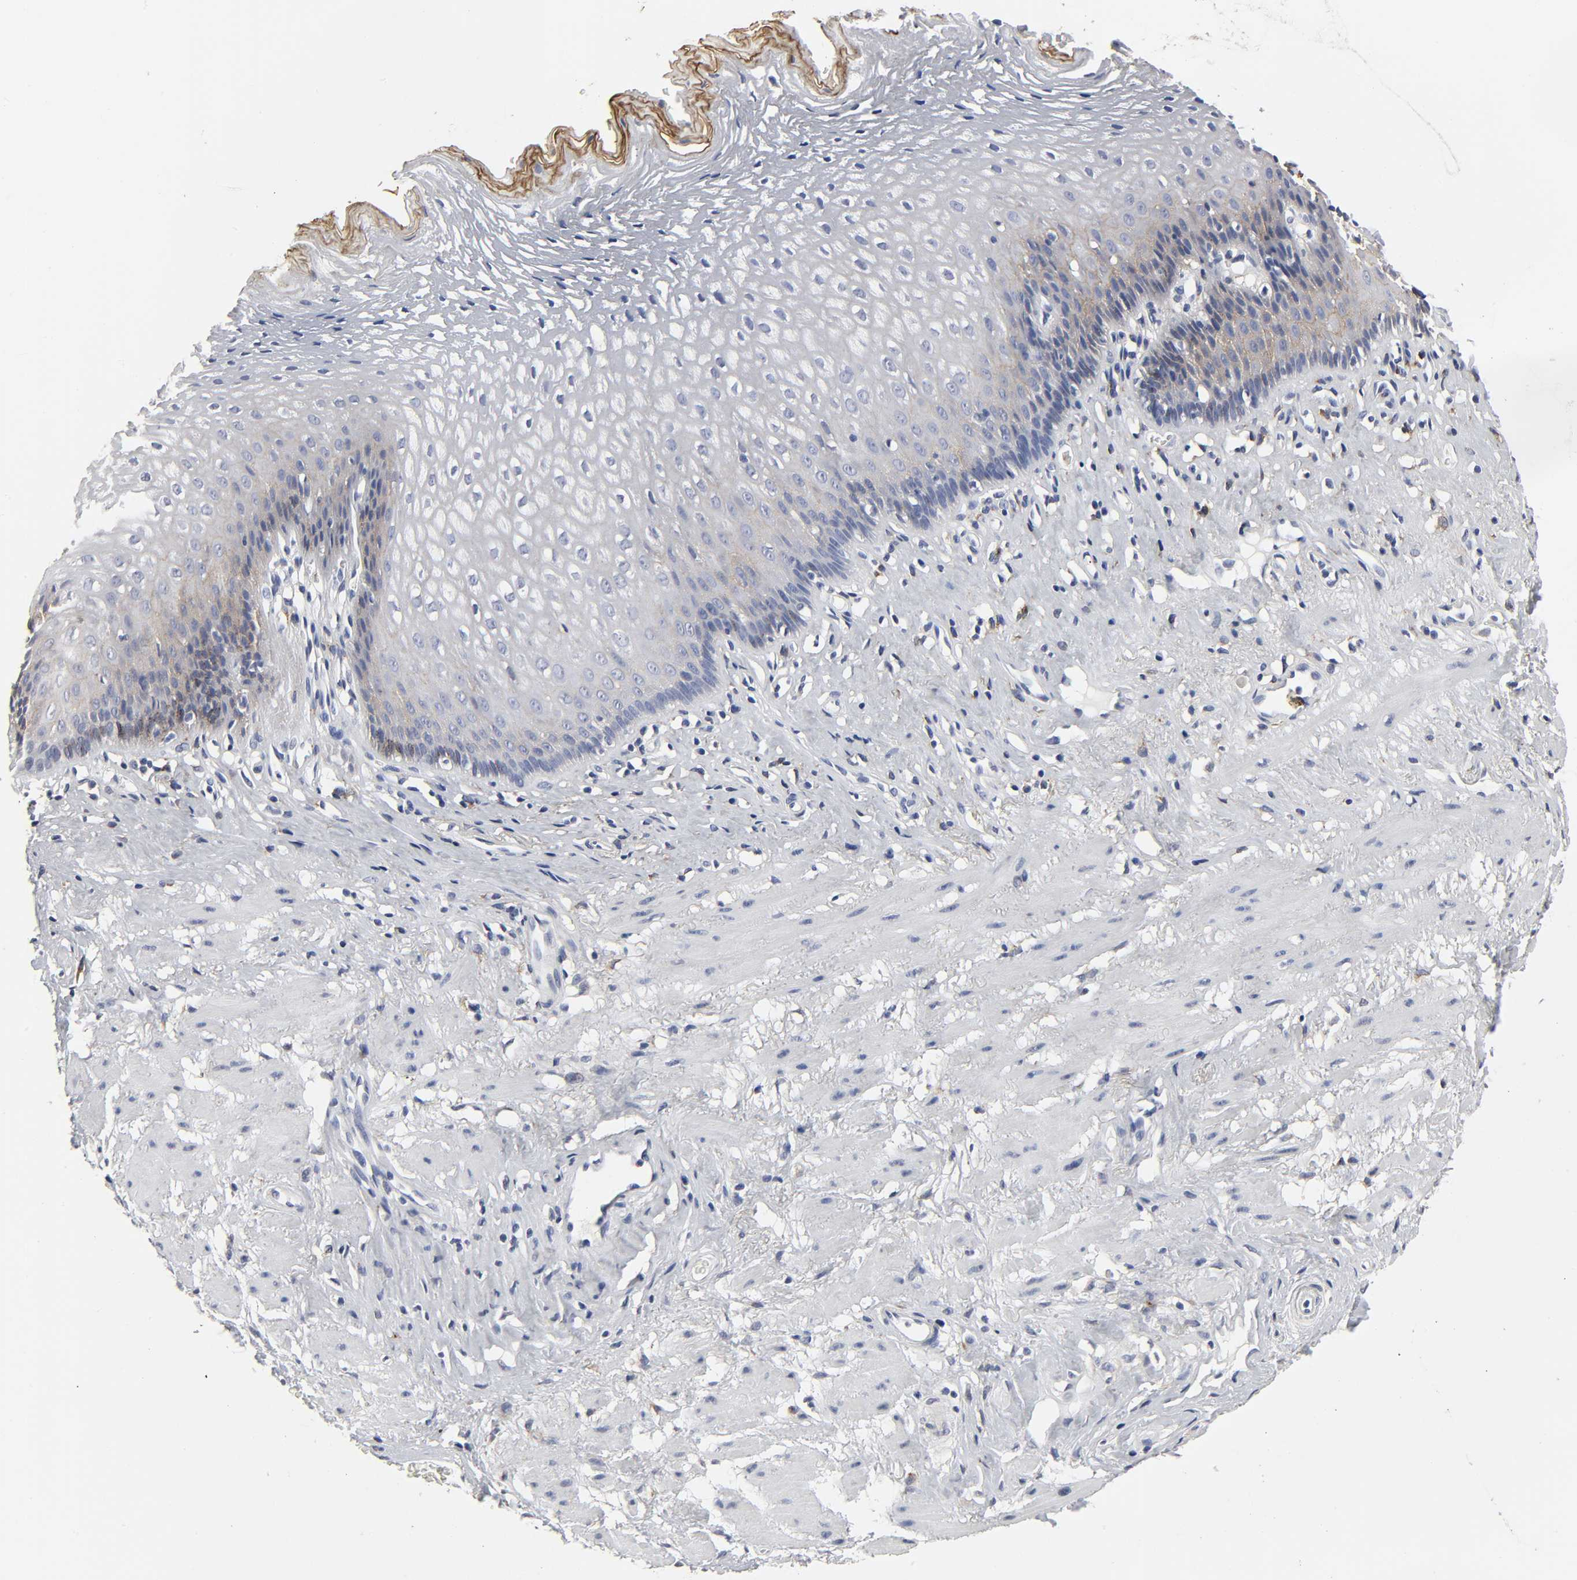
{"staining": {"intensity": "weak", "quantity": "<25%", "location": "cytoplasmic/membranous"}, "tissue": "esophagus", "cell_type": "Squamous epithelial cells", "image_type": "normal", "snomed": [{"axis": "morphology", "description": "Normal tissue, NOS"}, {"axis": "morphology", "description": "Squamous cell carcinoma, NOS"}, {"axis": "topography", "description": "Esophagus"}], "caption": "An immunohistochemistry (IHC) histopathology image of benign esophagus is shown. There is no staining in squamous epithelial cells of esophagus.", "gene": "LRP1", "patient": {"sex": "male", "age": 65}}